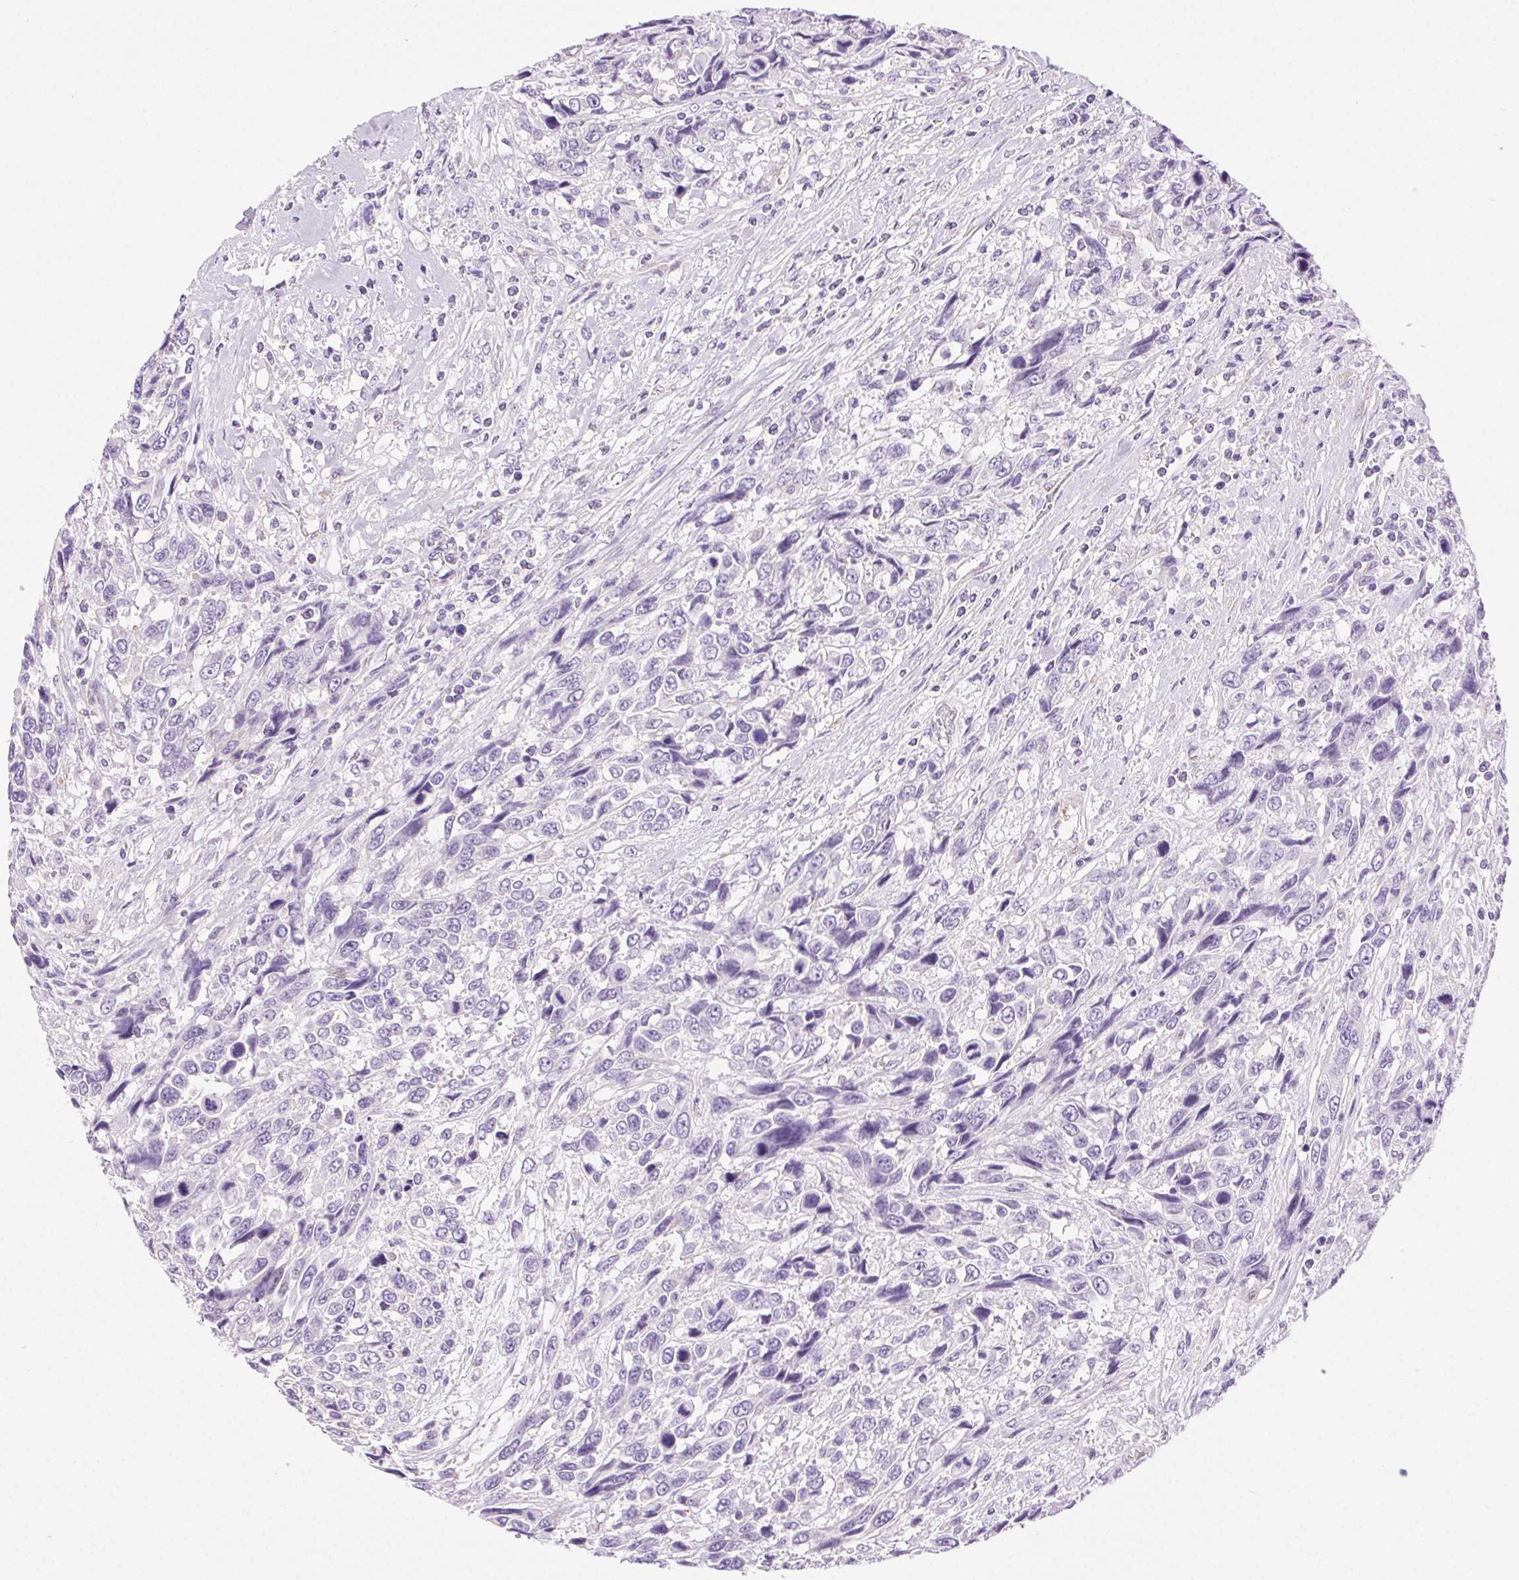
{"staining": {"intensity": "negative", "quantity": "none", "location": "none"}, "tissue": "urothelial cancer", "cell_type": "Tumor cells", "image_type": "cancer", "snomed": [{"axis": "morphology", "description": "Urothelial carcinoma, High grade"}, {"axis": "topography", "description": "Urinary bladder"}], "caption": "Photomicrograph shows no protein expression in tumor cells of urothelial carcinoma (high-grade) tissue.", "gene": "SHCBP1L", "patient": {"sex": "female", "age": 70}}